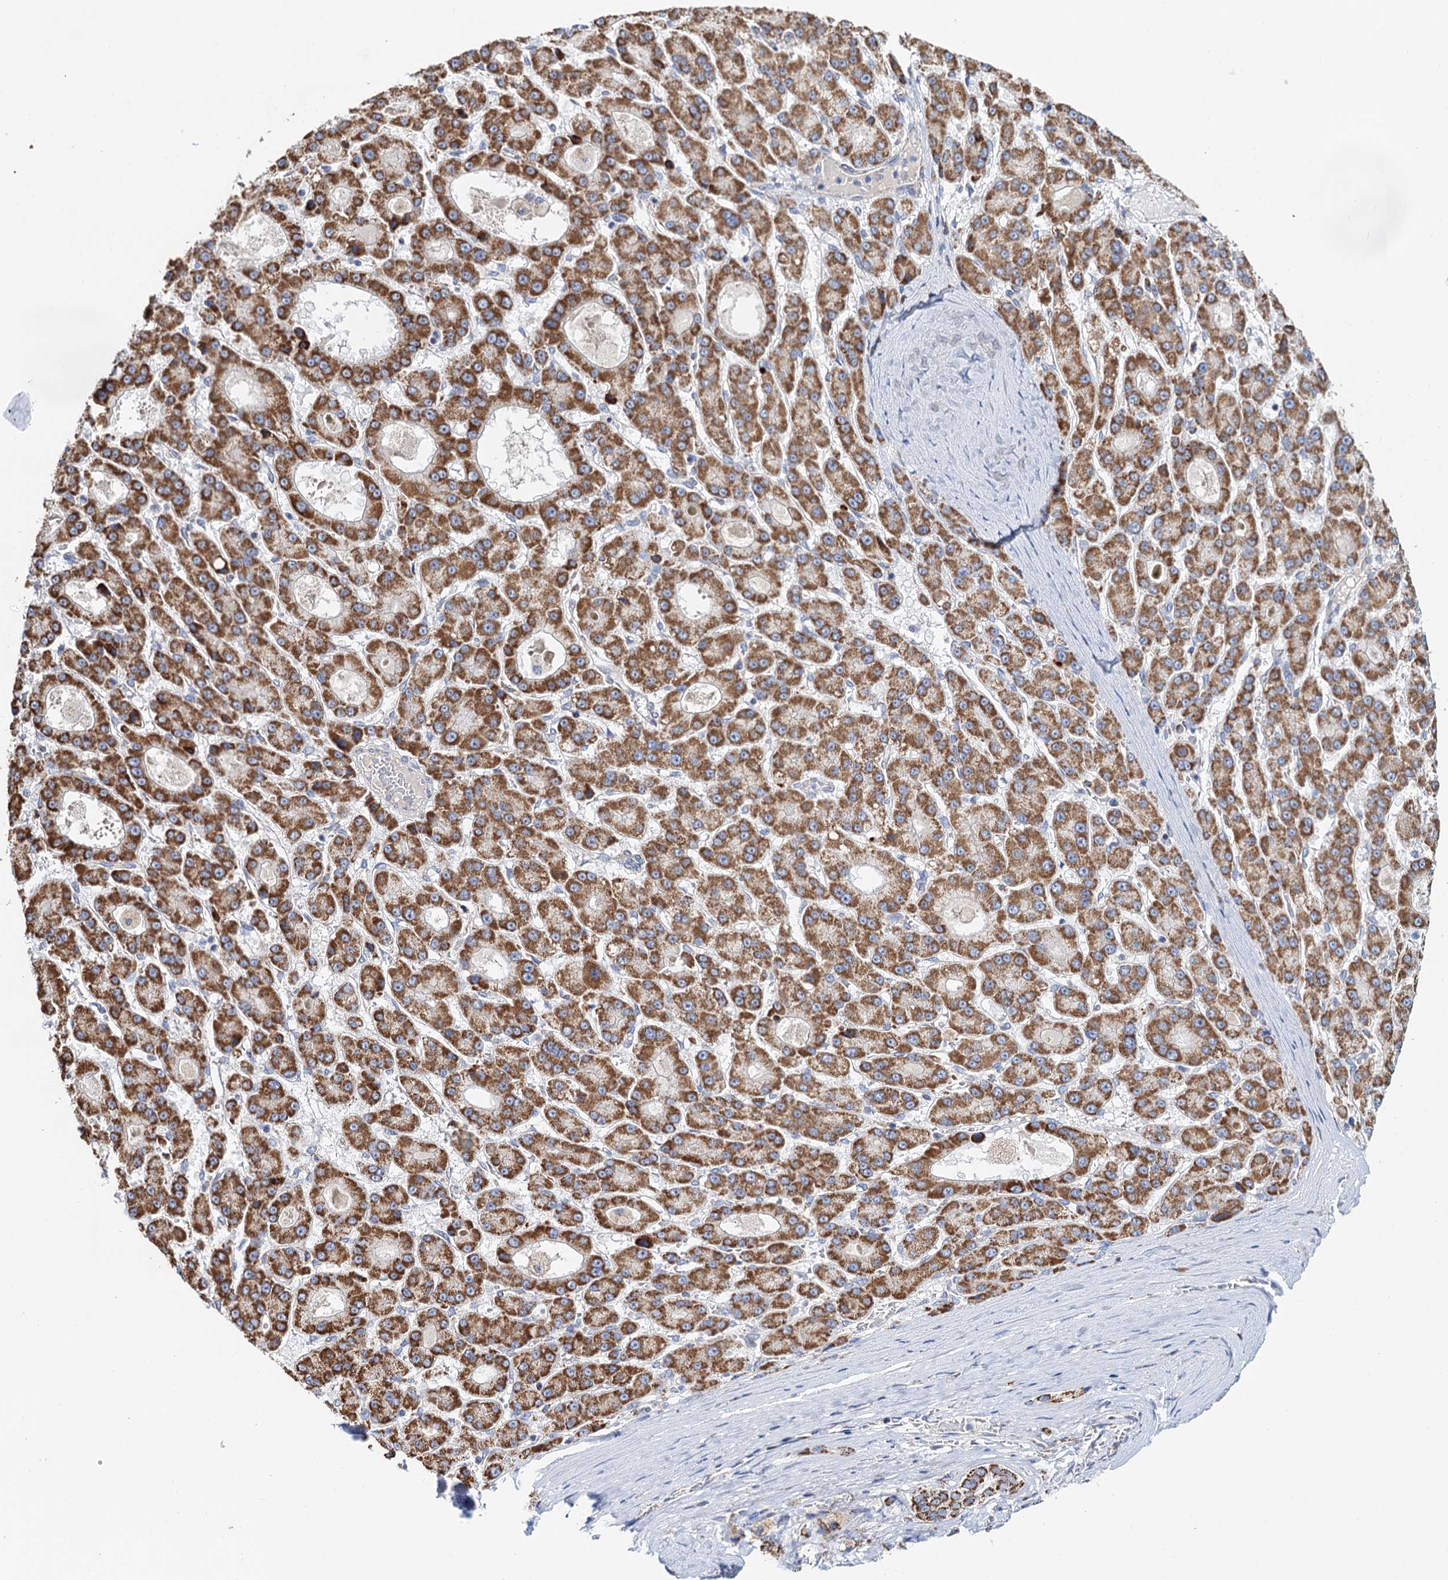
{"staining": {"intensity": "strong", "quantity": ">75%", "location": "cytoplasmic/membranous"}, "tissue": "liver cancer", "cell_type": "Tumor cells", "image_type": "cancer", "snomed": [{"axis": "morphology", "description": "Carcinoma, Hepatocellular, NOS"}, {"axis": "topography", "description": "Liver"}], "caption": "This photomicrograph displays immunohistochemistry (IHC) staining of human liver cancer, with high strong cytoplasmic/membranous expression in approximately >75% of tumor cells.", "gene": "C2CD3", "patient": {"sex": "male", "age": 70}}